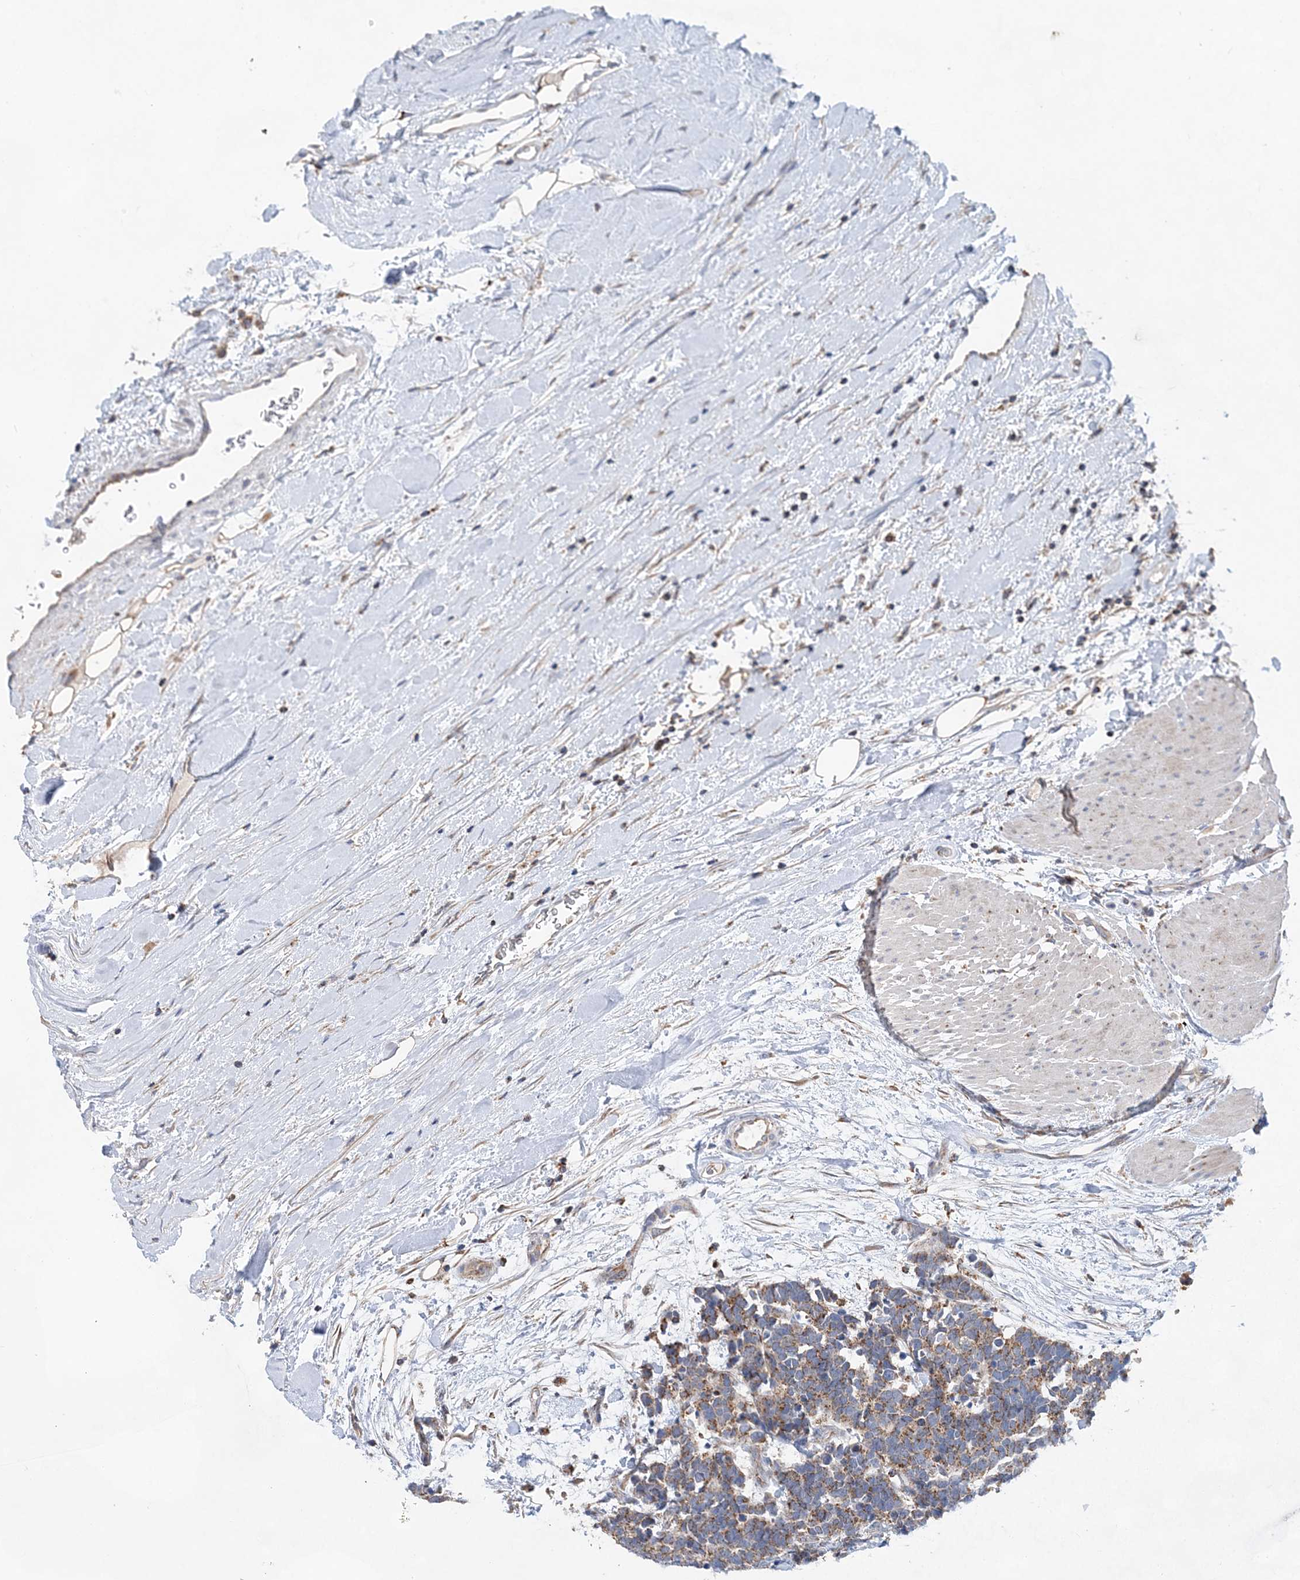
{"staining": {"intensity": "moderate", "quantity": ">75%", "location": "cytoplasmic/membranous"}, "tissue": "carcinoid", "cell_type": "Tumor cells", "image_type": "cancer", "snomed": [{"axis": "morphology", "description": "Carcinoma, NOS"}, {"axis": "morphology", "description": "Carcinoid, malignant, NOS"}, {"axis": "topography", "description": "Urinary bladder"}], "caption": "Carcinoid stained for a protein (brown) demonstrates moderate cytoplasmic/membranous positive staining in approximately >75% of tumor cells.", "gene": "TRAPPC13", "patient": {"sex": "male", "age": 57}}